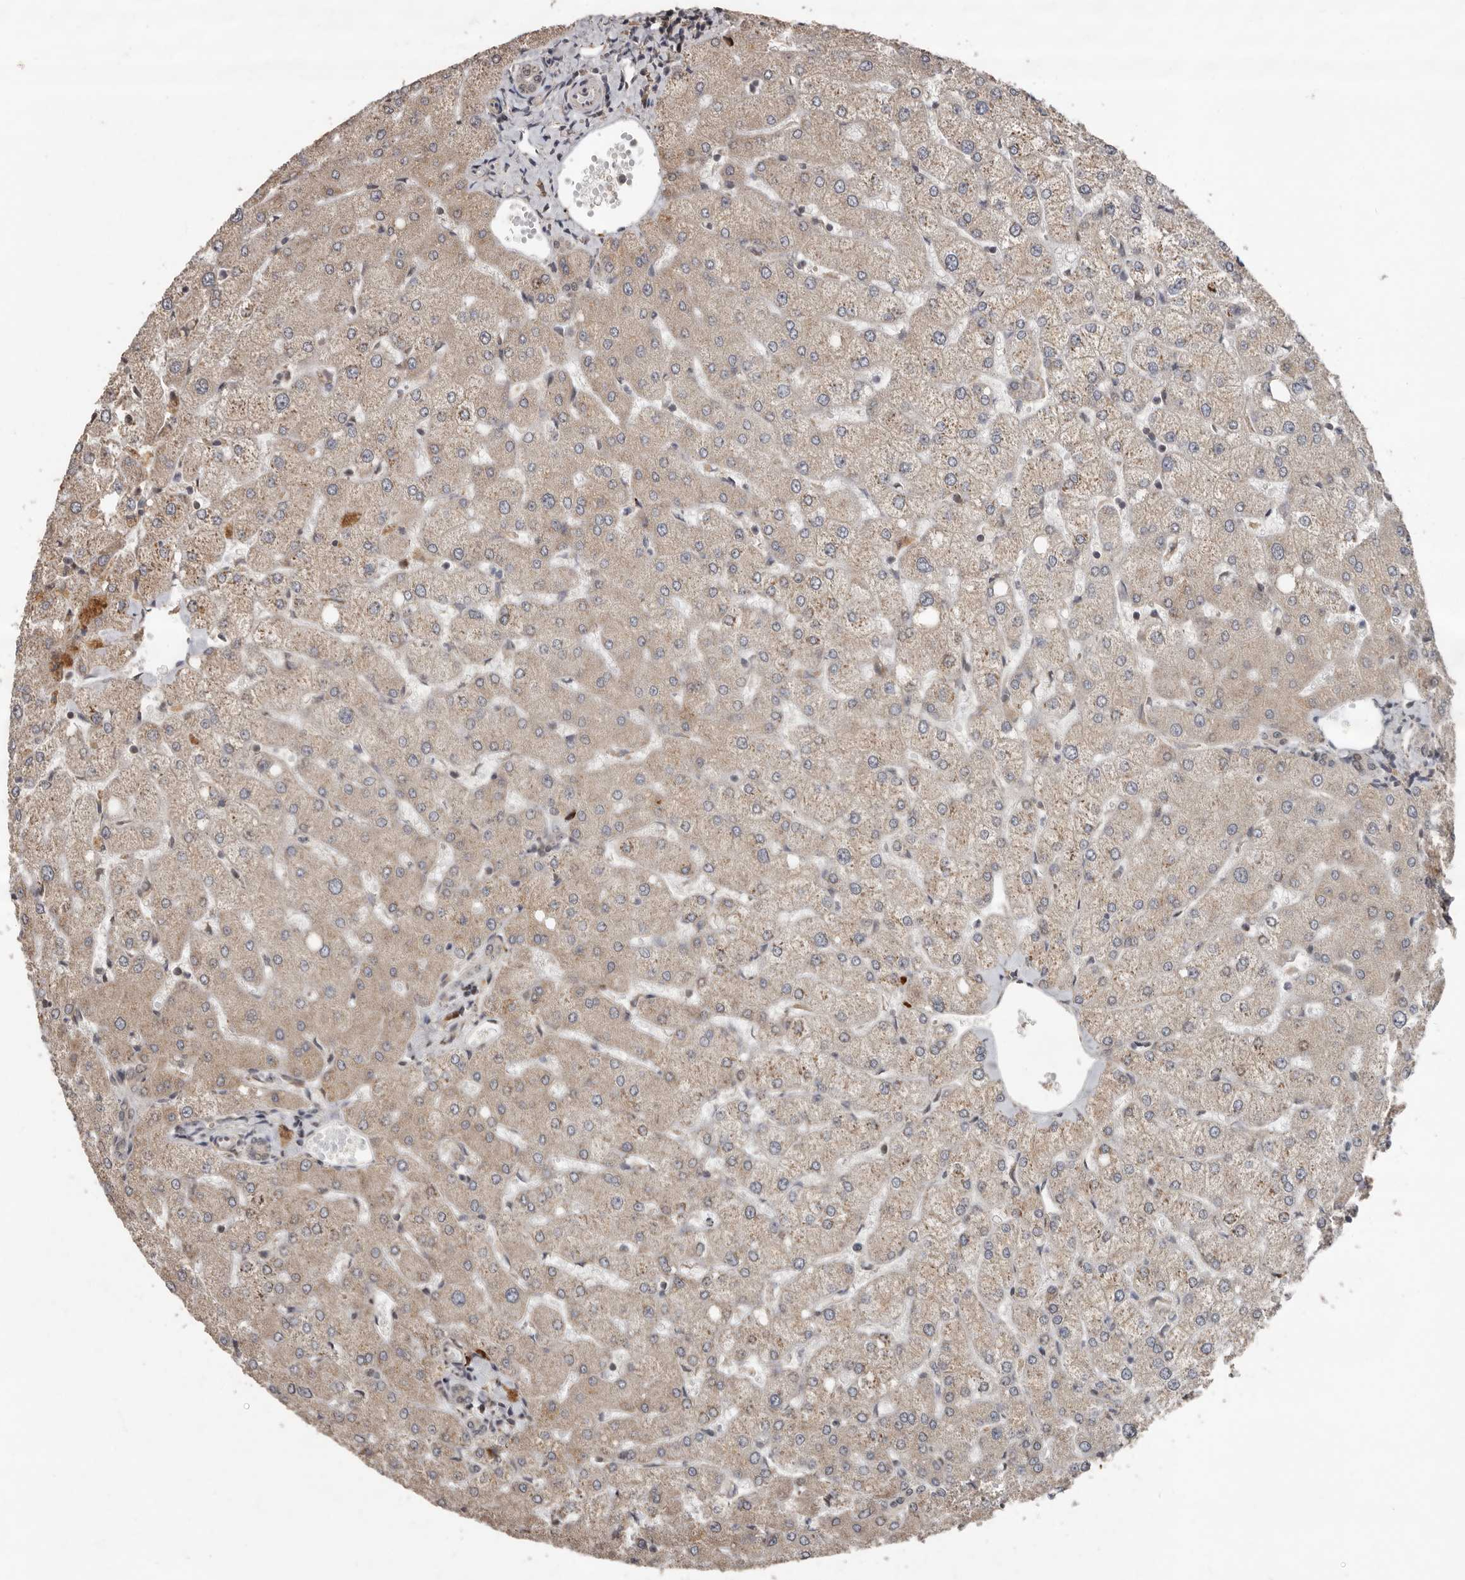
{"staining": {"intensity": "weak", "quantity": ">75%", "location": "cytoplasmic/membranous,nuclear"}, "tissue": "liver", "cell_type": "Cholangiocytes", "image_type": "normal", "snomed": [{"axis": "morphology", "description": "Normal tissue, NOS"}, {"axis": "topography", "description": "Liver"}], "caption": "Protein analysis of unremarkable liver demonstrates weak cytoplasmic/membranous,nuclear expression in approximately >75% of cholangiocytes.", "gene": "LRGUK", "patient": {"sex": "female", "age": 54}}